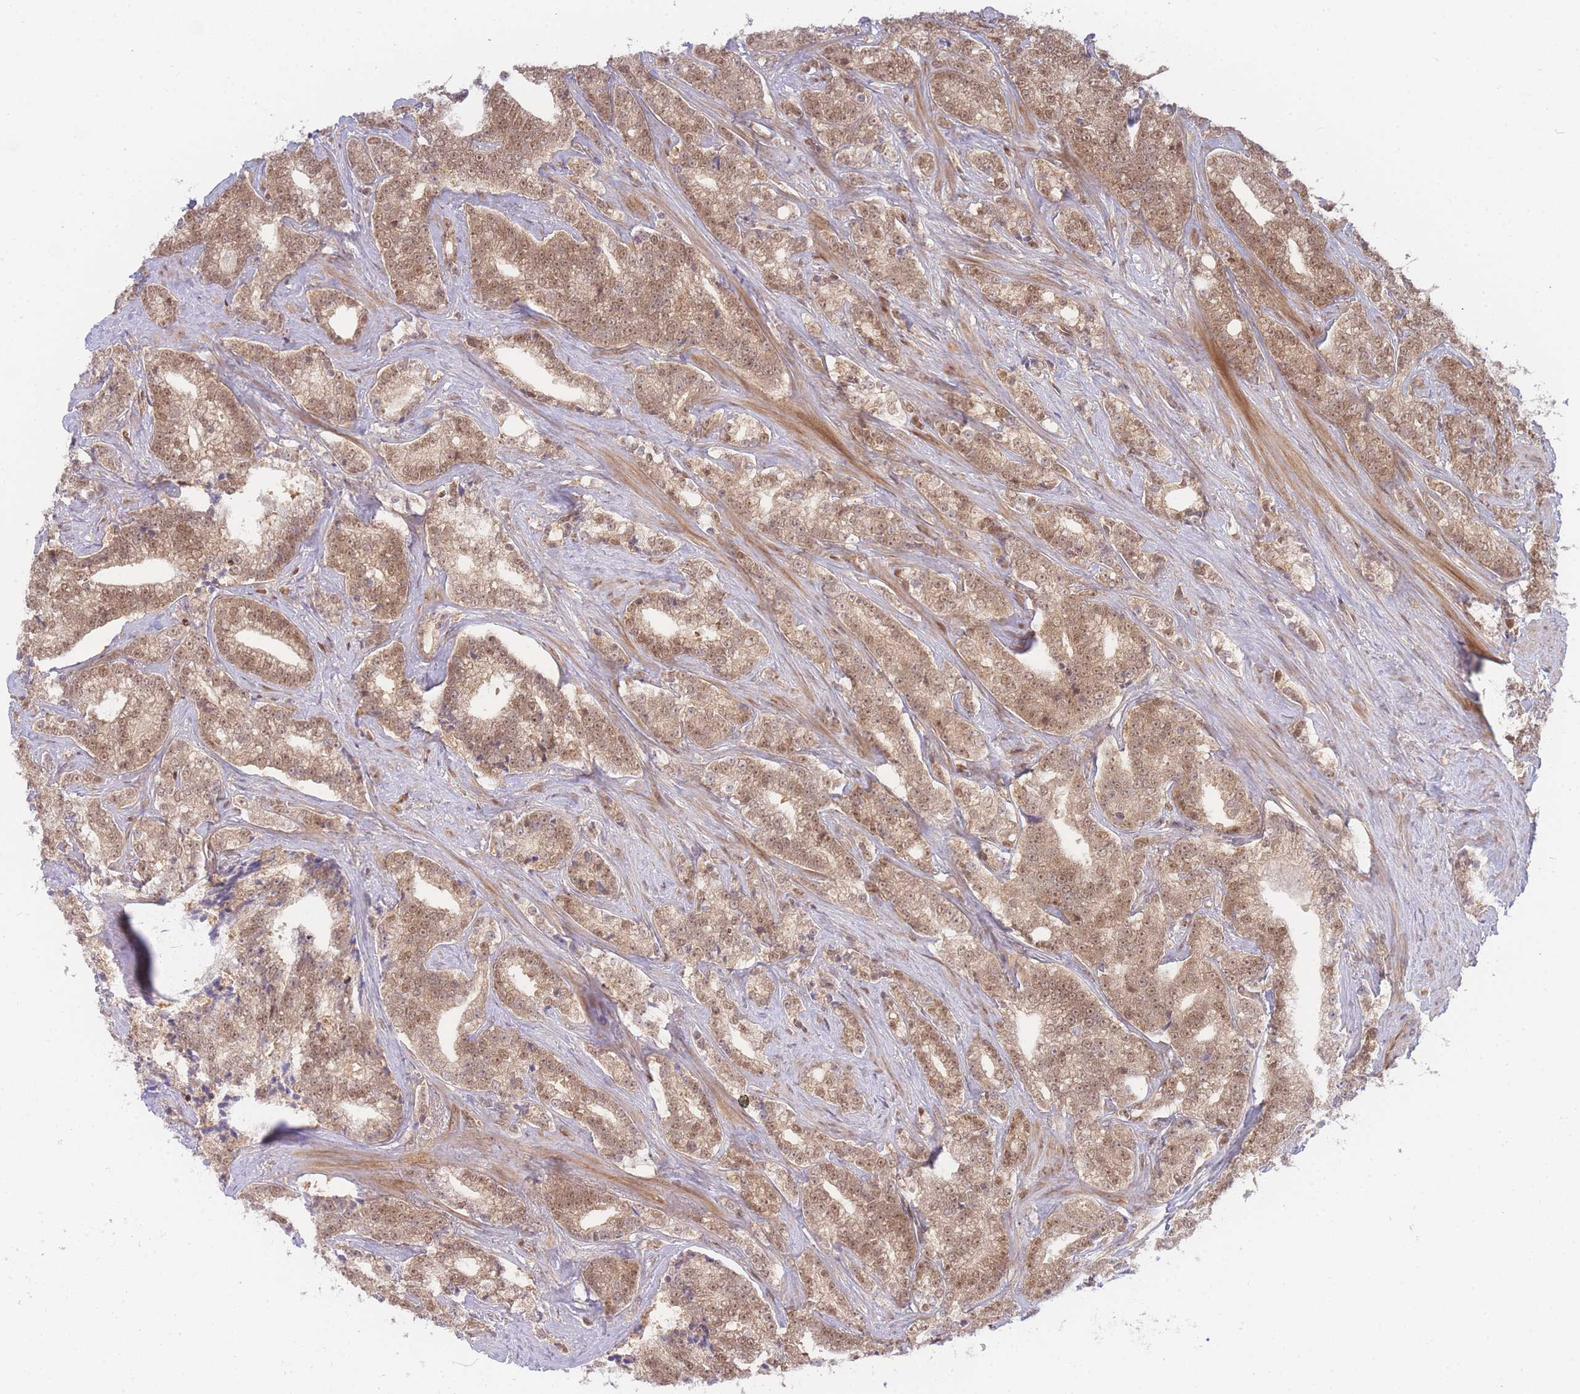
{"staining": {"intensity": "moderate", "quantity": ">75%", "location": "cytoplasmic/membranous,nuclear"}, "tissue": "prostate cancer", "cell_type": "Tumor cells", "image_type": "cancer", "snomed": [{"axis": "morphology", "description": "Adenocarcinoma, High grade"}, {"axis": "topography", "description": "Prostate"}], "caption": "This is a photomicrograph of immunohistochemistry (IHC) staining of prostate cancer (high-grade adenocarcinoma), which shows moderate expression in the cytoplasmic/membranous and nuclear of tumor cells.", "gene": "KIAA1191", "patient": {"sex": "male", "age": 67}}